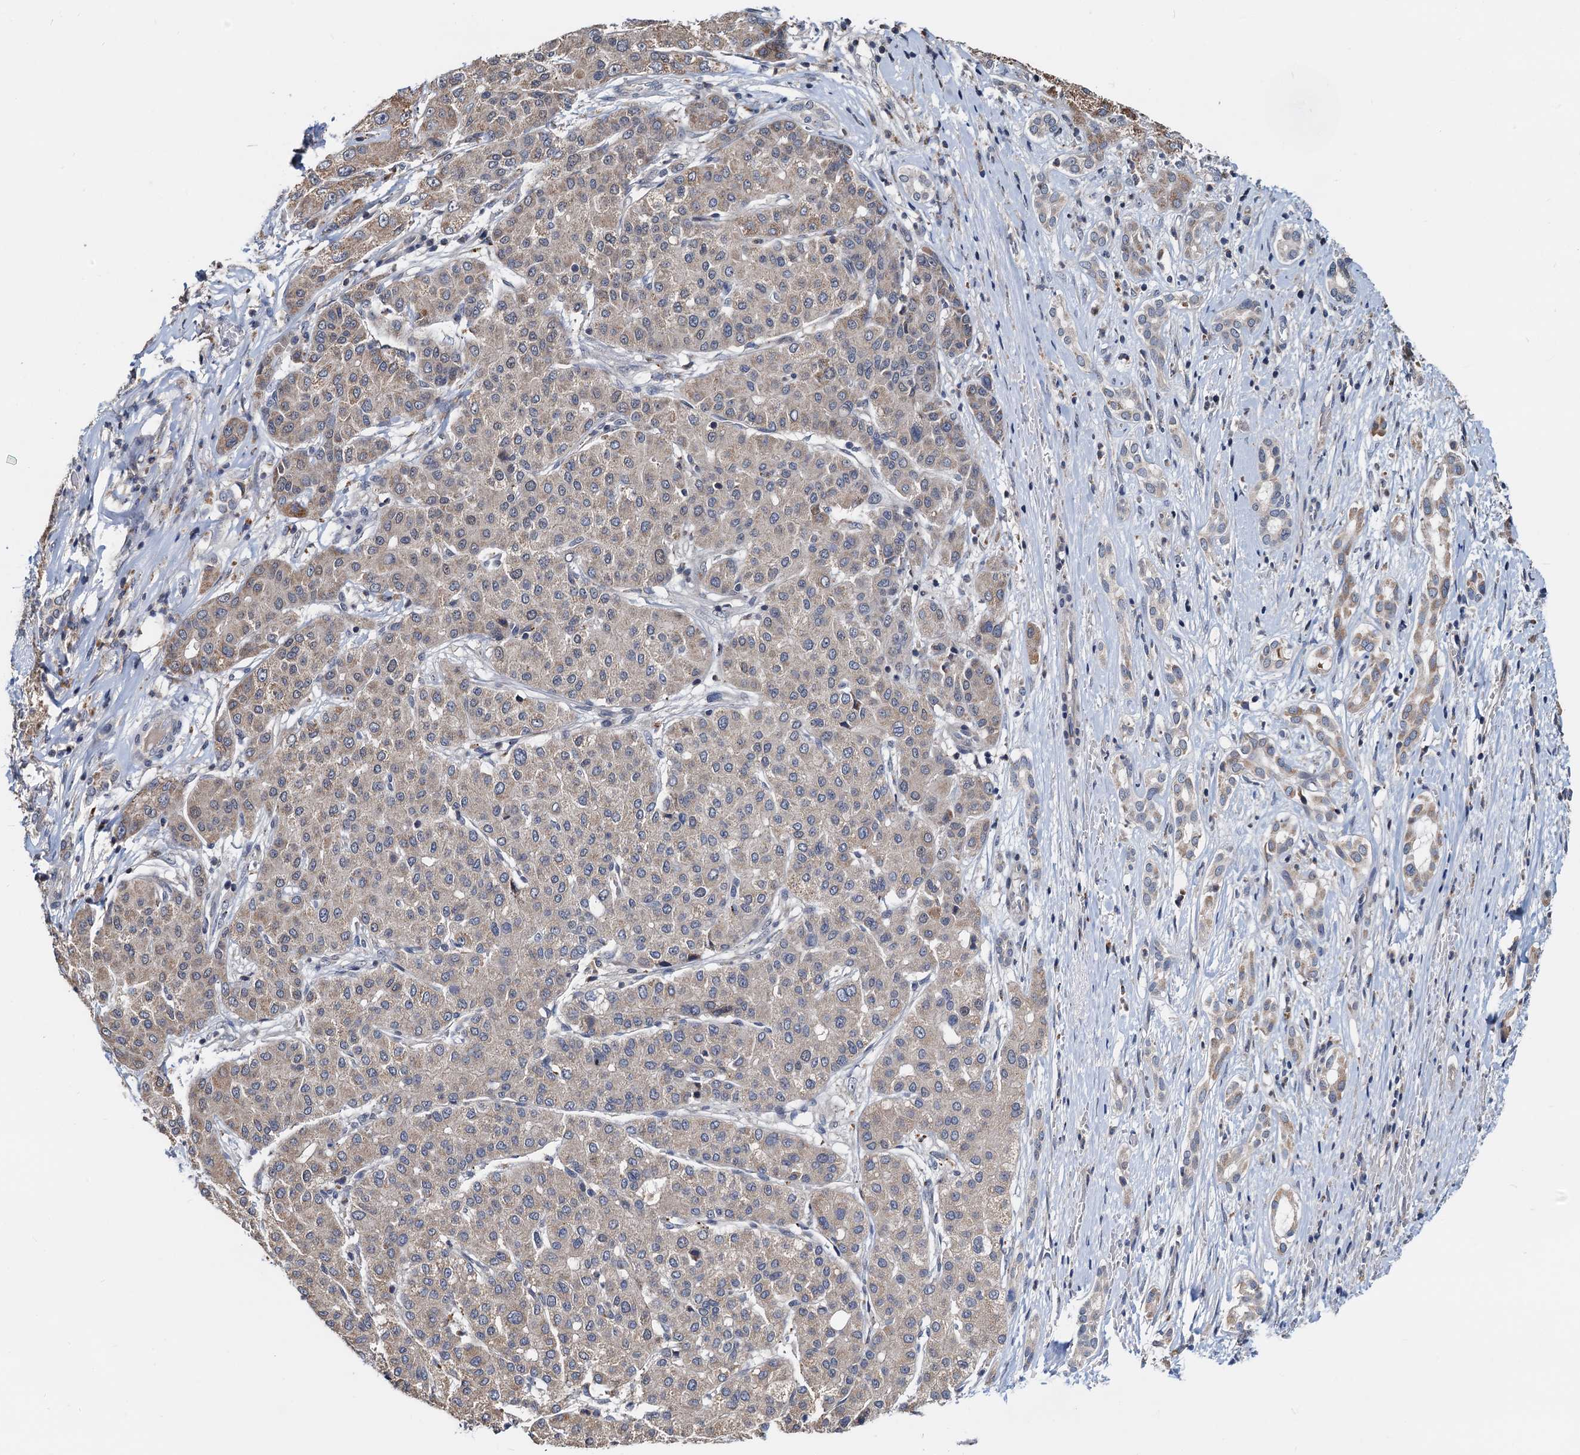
{"staining": {"intensity": "weak", "quantity": "25%-75%", "location": "cytoplasmic/membranous"}, "tissue": "liver cancer", "cell_type": "Tumor cells", "image_type": "cancer", "snomed": [{"axis": "morphology", "description": "Carcinoma, Hepatocellular, NOS"}, {"axis": "topography", "description": "Liver"}], "caption": "Liver cancer was stained to show a protein in brown. There is low levels of weak cytoplasmic/membranous expression in approximately 25%-75% of tumor cells.", "gene": "MCMBP", "patient": {"sex": "male", "age": 65}}